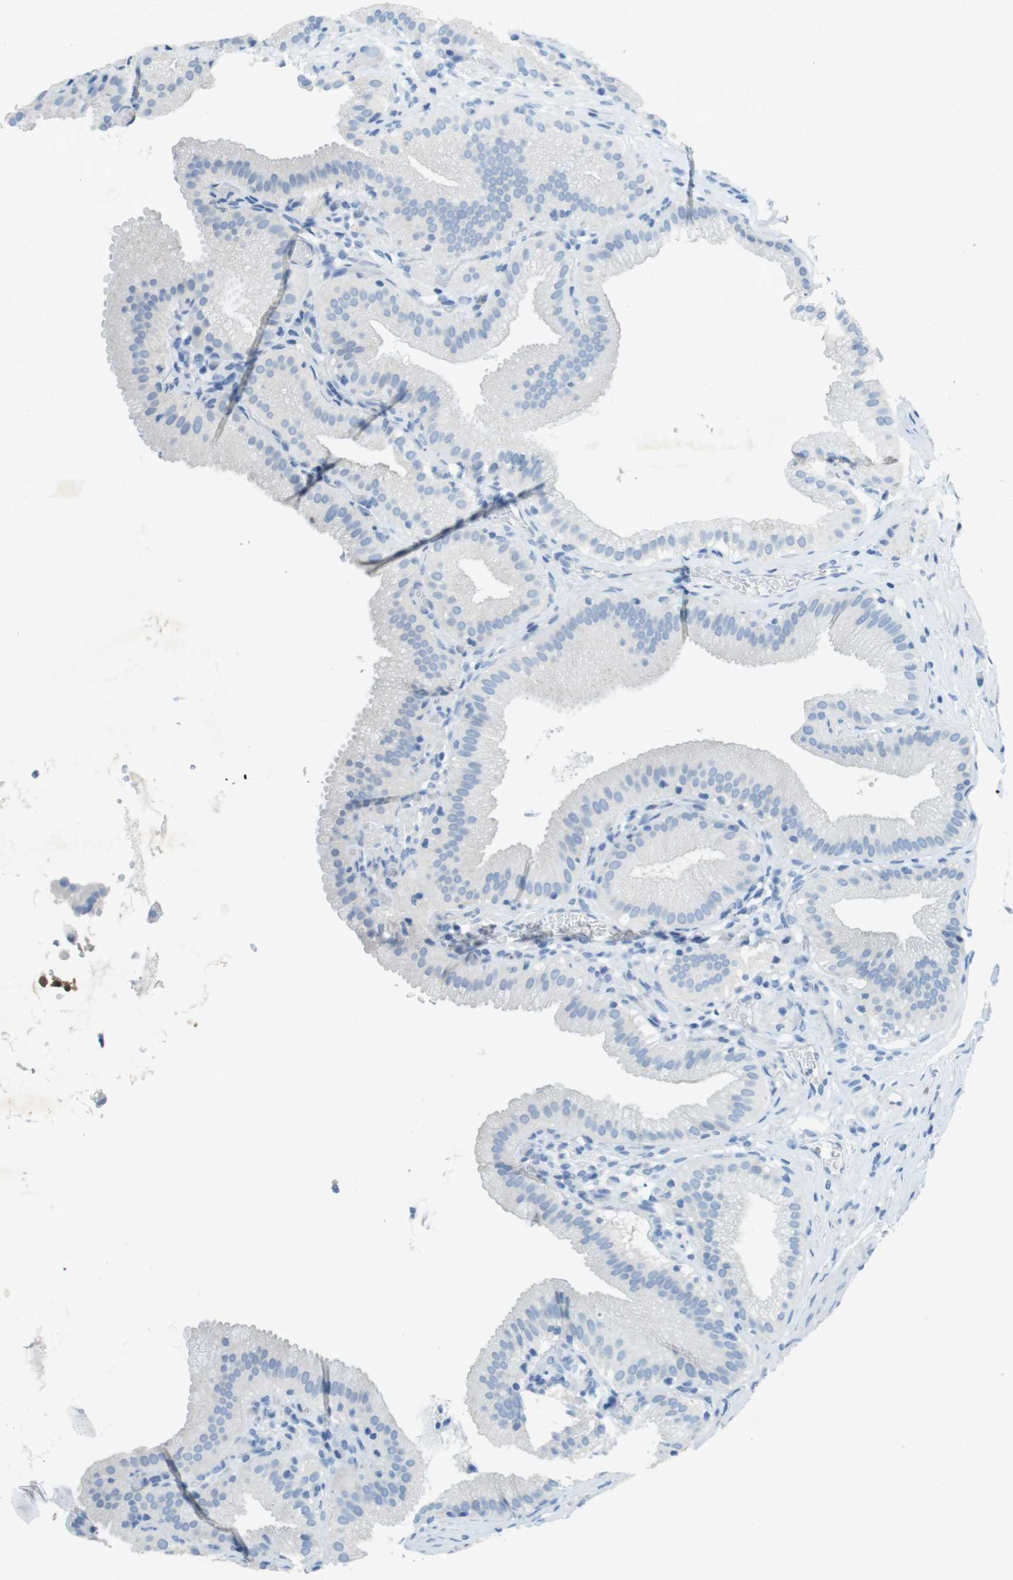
{"staining": {"intensity": "negative", "quantity": "none", "location": "none"}, "tissue": "gallbladder", "cell_type": "Glandular cells", "image_type": "normal", "snomed": [{"axis": "morphology", "description": "Normal tissue, NOS"}, {"axis": "topography", "description": "Gallbladder"}], "caption": "The photomicrograph demonstrates no significant positivity in glandular cells of gallbladder. (DAB (3,3'-diaminobenzidine) immunohistochemistry (IHC) visualized using brightfield microscopy, high magnification).", "gene": "CD320", "patient": {"sex": "male", "age": 54}}